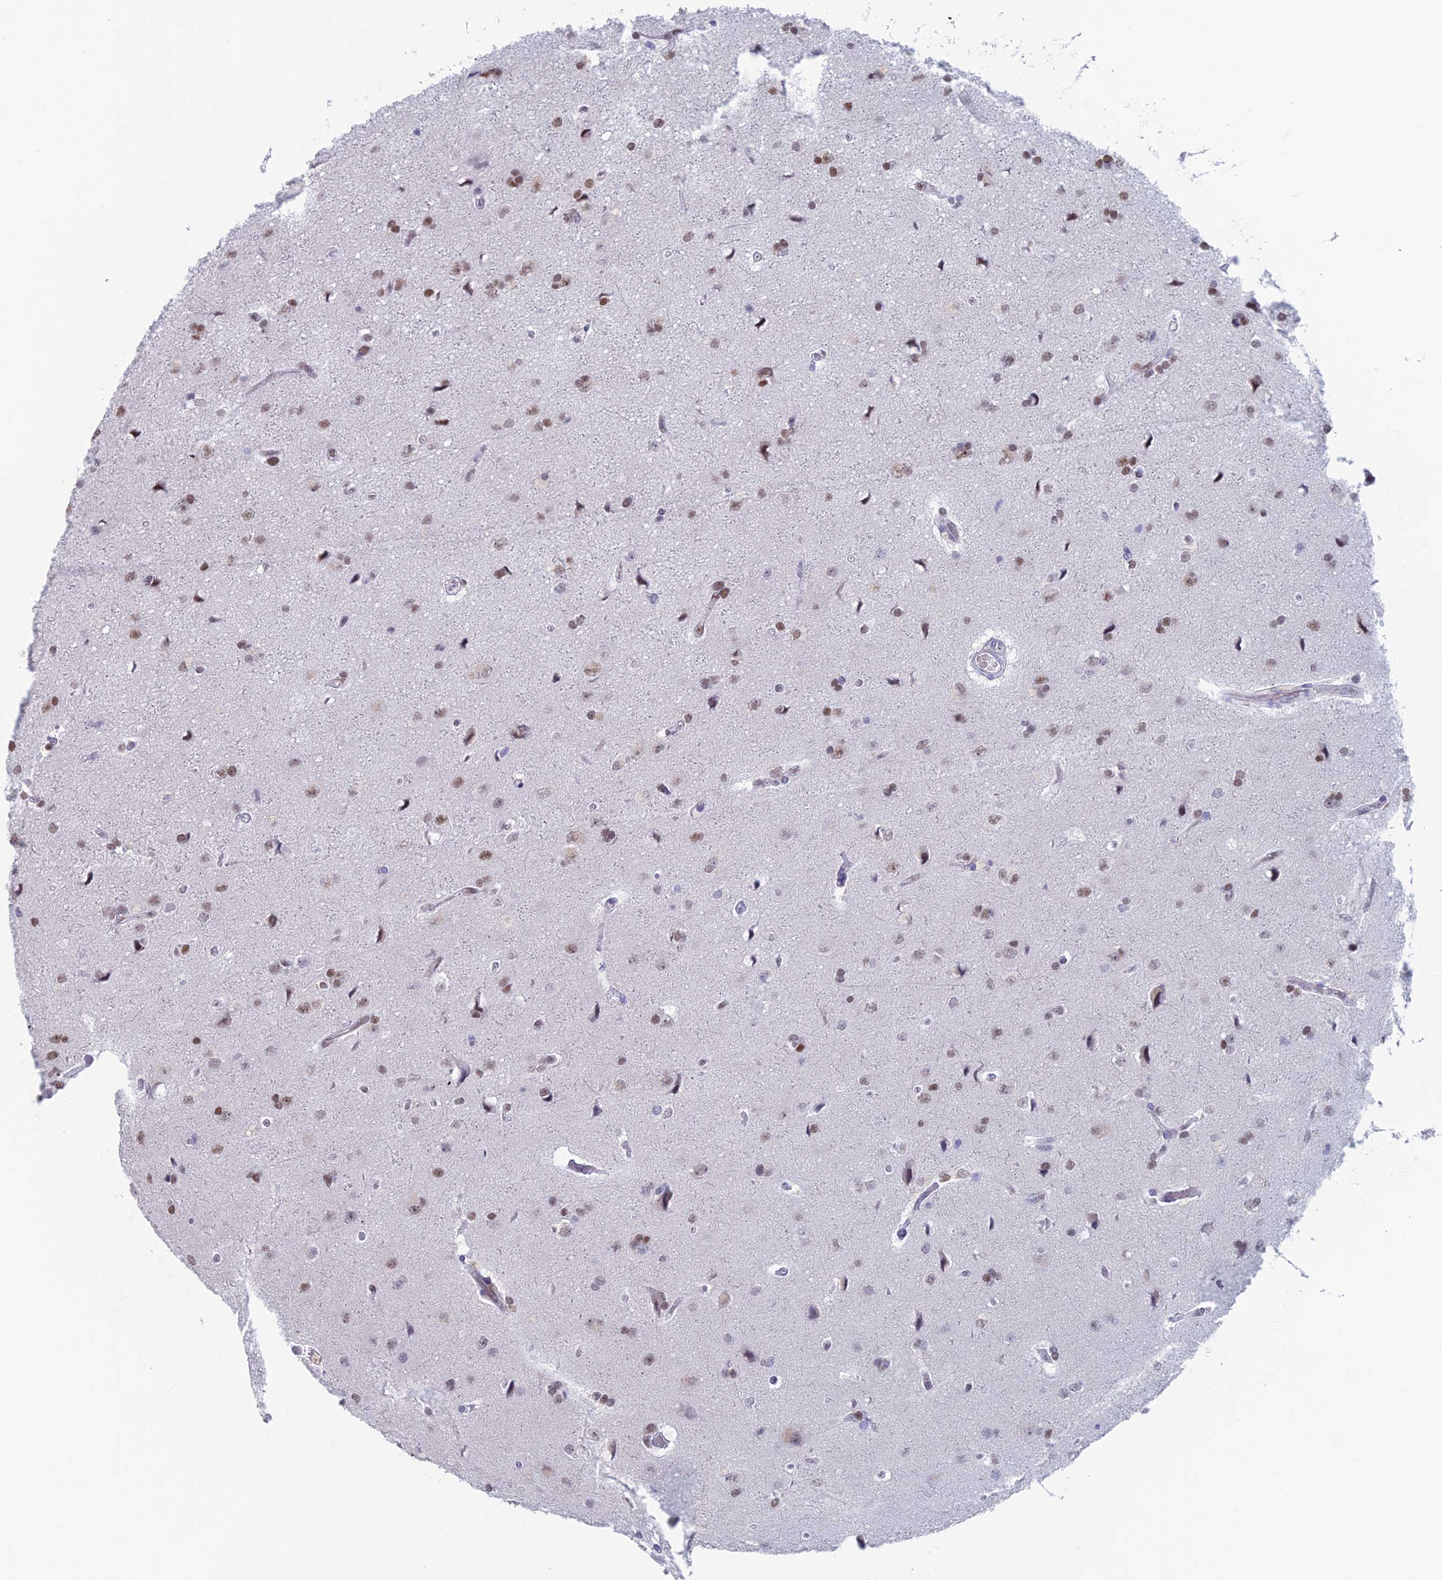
{"staining": {"intensity": "weak", "quantity": "25%-75%", "location": "nuclear"}, "tissue": "glioma", "cell_type": "Tumor cells", "image_type": "cancer", "snomed": [{"axis": "morphology", "description": "Glioma, malignant, High grade"}, {"axis": "topography", "description": "Brain"}], "caption": "An immunohistochemistry (IHC) micrograph of neoplastic tissue is shown. Protein staining in brown labels weak nuclear positivity in glioma within tumor cells.", "gene": "NOL4L", "patient": {"sex": "male", "age": 77}}